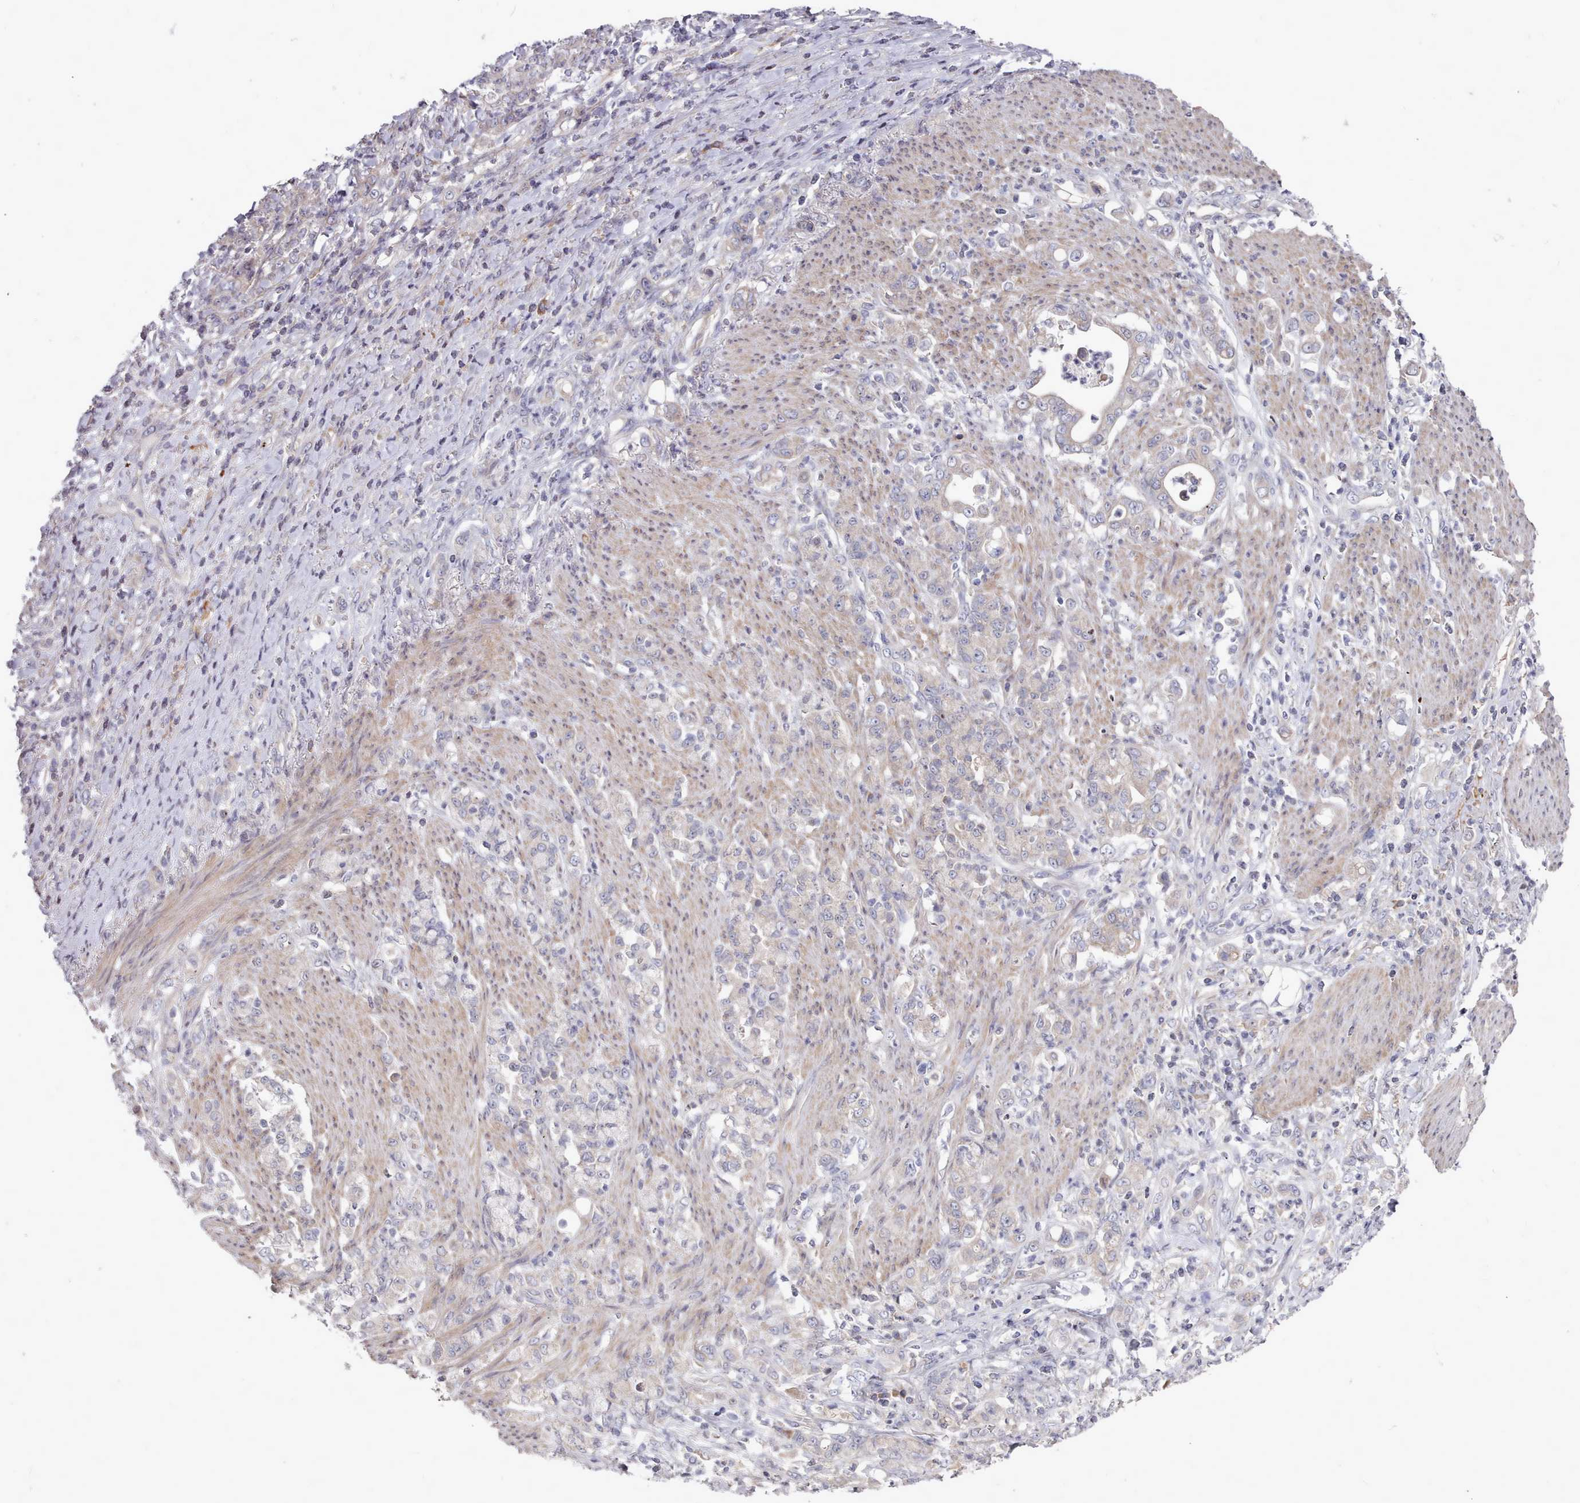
{"staining": {"intensity": "negative", "quantity": "none", "location": "none"}, "tissue": "stomach cancer", "cell_type": "Tumor cells", "image_type": "cancer", "snomed": [{"axis": "morphology", "description": "Normal tissue, NOS"}, {"axis": "morphology", "description": "Adenocarcinoma, NOS"}, {"axis": "topography", "description": "Stomach"}], "caption": "A high-resolution histopathology image shows IHC staining of stomach cancer, which reveals no significant staining in tumor cells.", "gene": "ACKR3", "patient": {"sex": "female", "age": 79}}